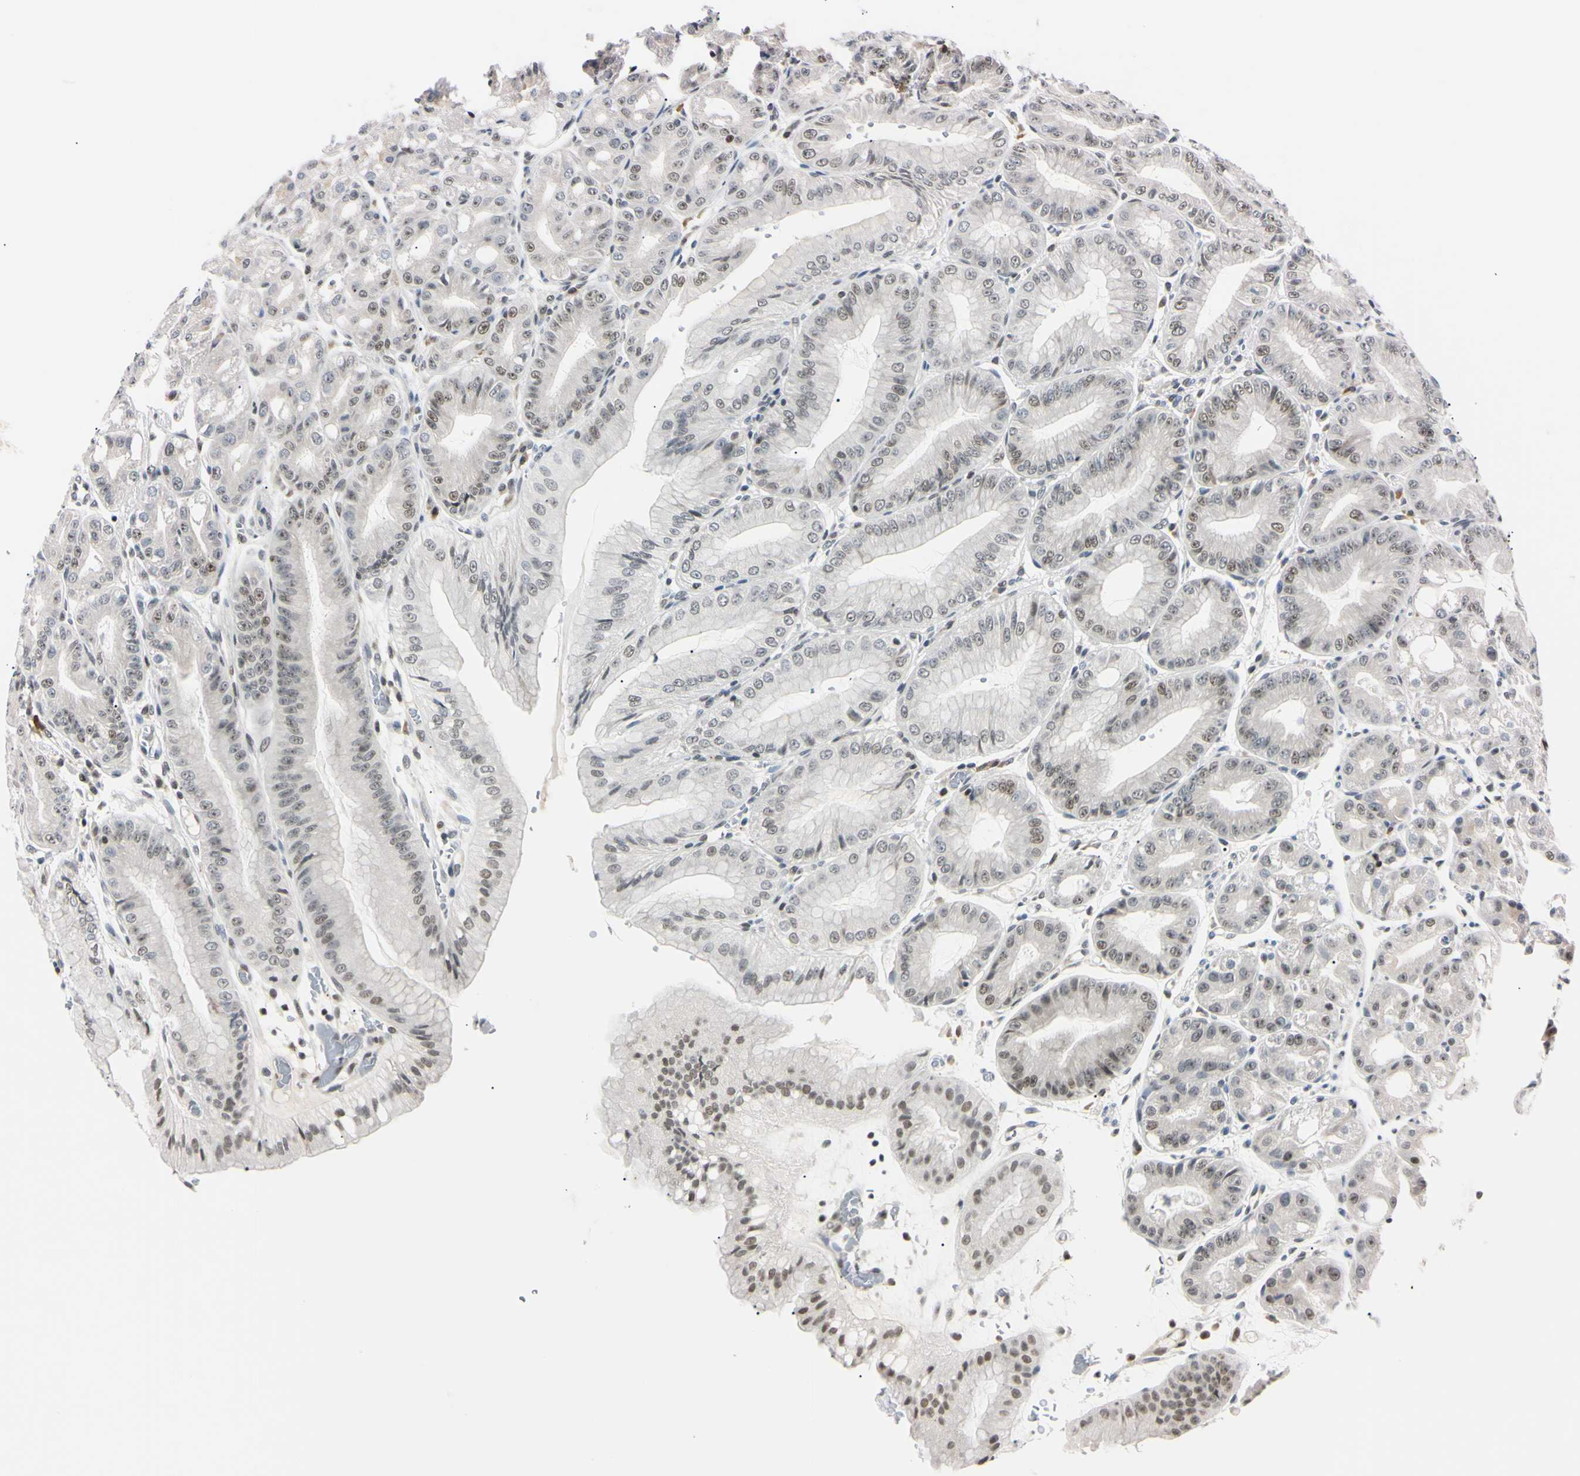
{"staining": {"intensity": "moderate", "quantity": "25%-75%", "location": "nuclear"}, "tissue": "stomach", "cell_type": "Glandular cells", "image_type": "normal", "snomed": [{"axis": "morphology", "description": "Normal tissue, NOS"}, {"axis": "topography", "description": "Stomach, lower"}], "caption": "High-power microscopy captured an IHC image of unremarkable stomach, revealing moderate nuclear positivity in approximately 25%-75% of glandular cells. Nuclei are stained in blue.", "gene": "C1orf174", "patient": {"sex": "male", "age": 71}}